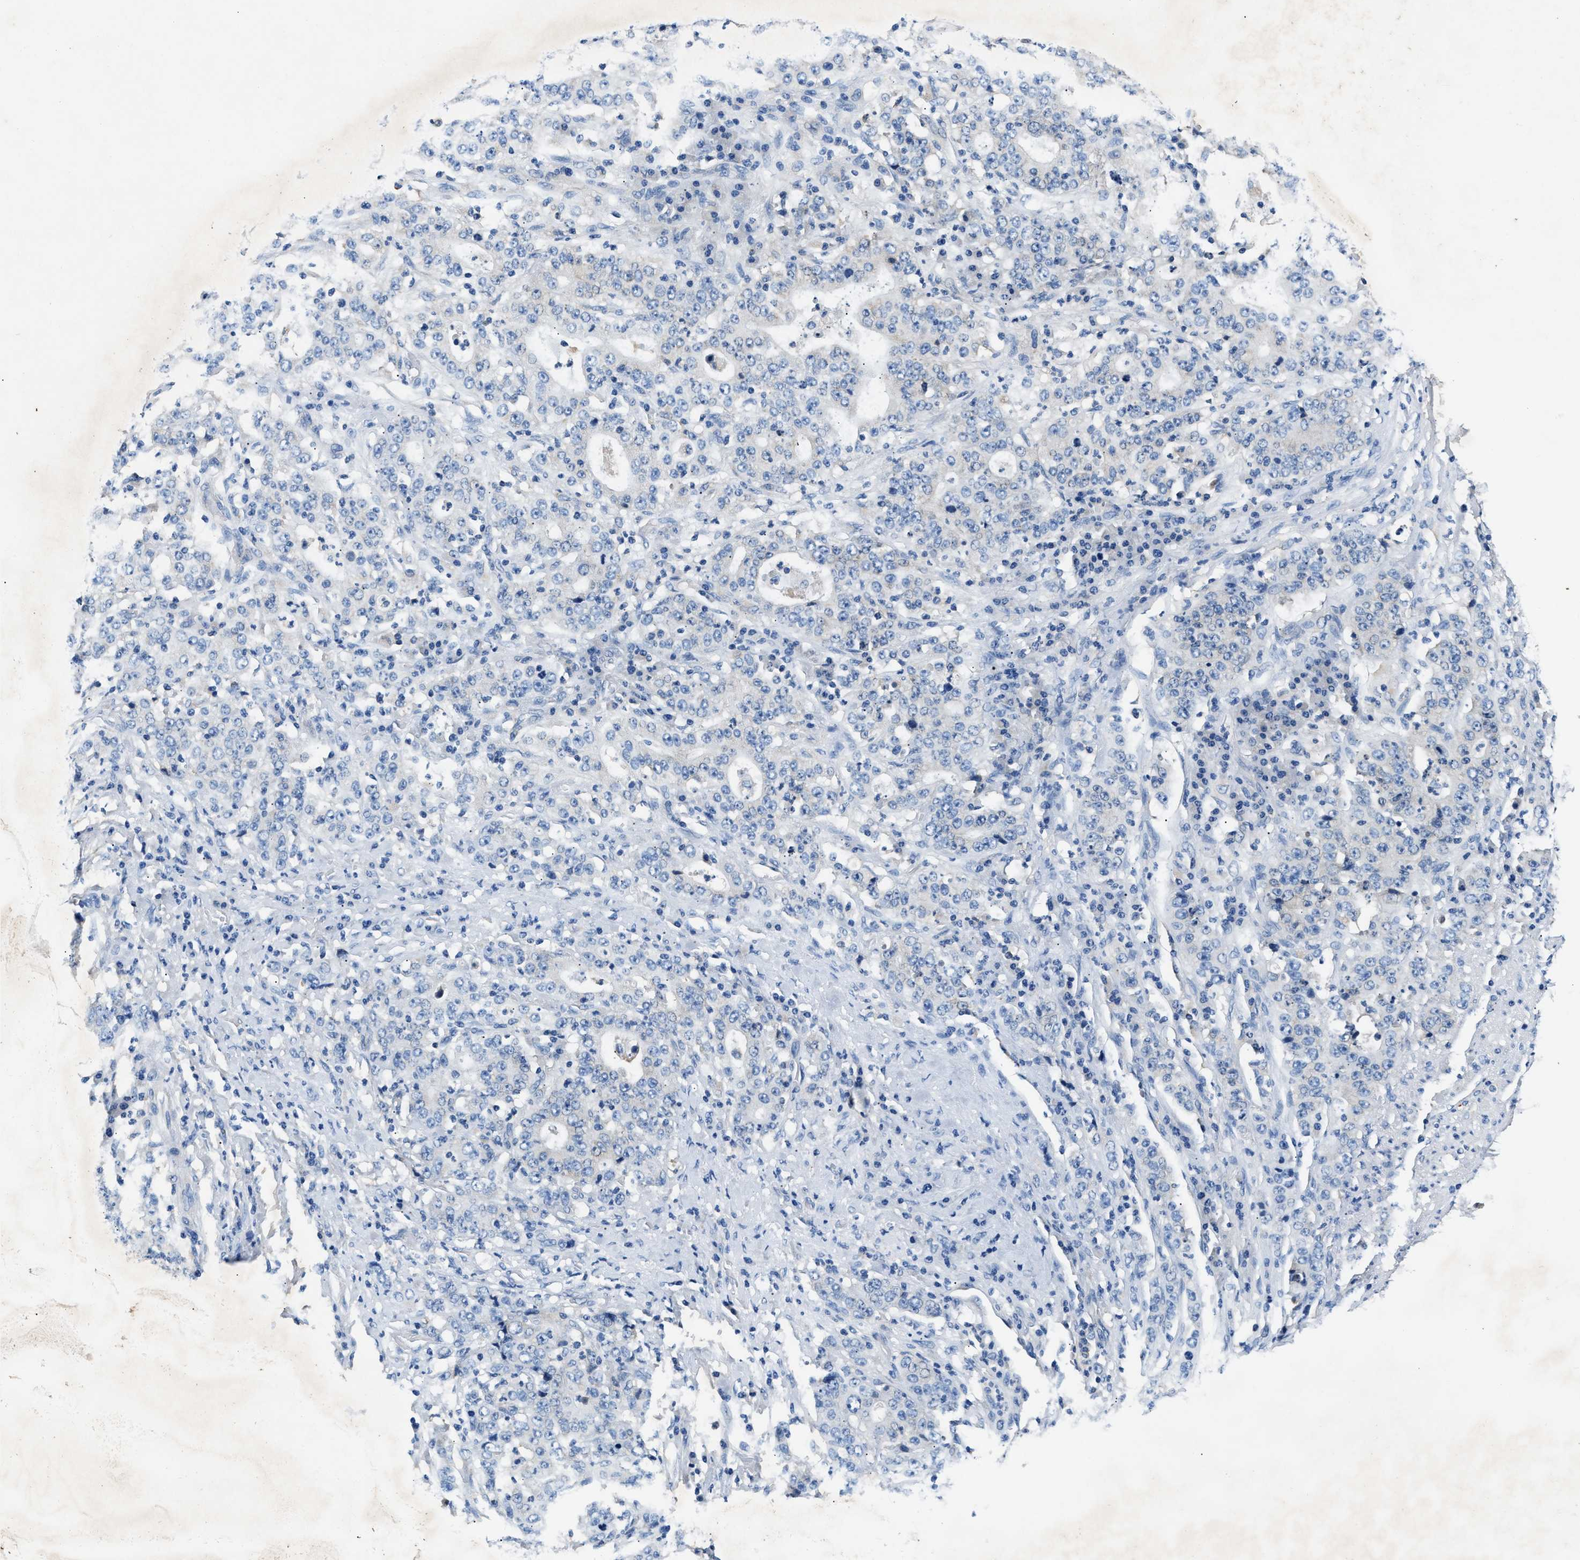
{"staining": {"intensity": "negative", "quantity": "none", "location": "none"}, "tissue": "stomach cancer", "cell_type": "Tumor cells", "image_type": "cancer", "snomed": [{"axis": "morphology", "description": "Normal tissue, NOS"}, {"axis": "morphology", "description": "Adenocarcinoma, NOS"}, {"axis": "topography", "description": "Stomach, upper"}, {"axis": "topography", "description": "Stomach"}], "caption": "Stomach cancer stained for a protein using immunohistochemistry reveals no expression tumor cells.", "gene": "TUT7", "patient": {"sex": "male", "age": 59}}